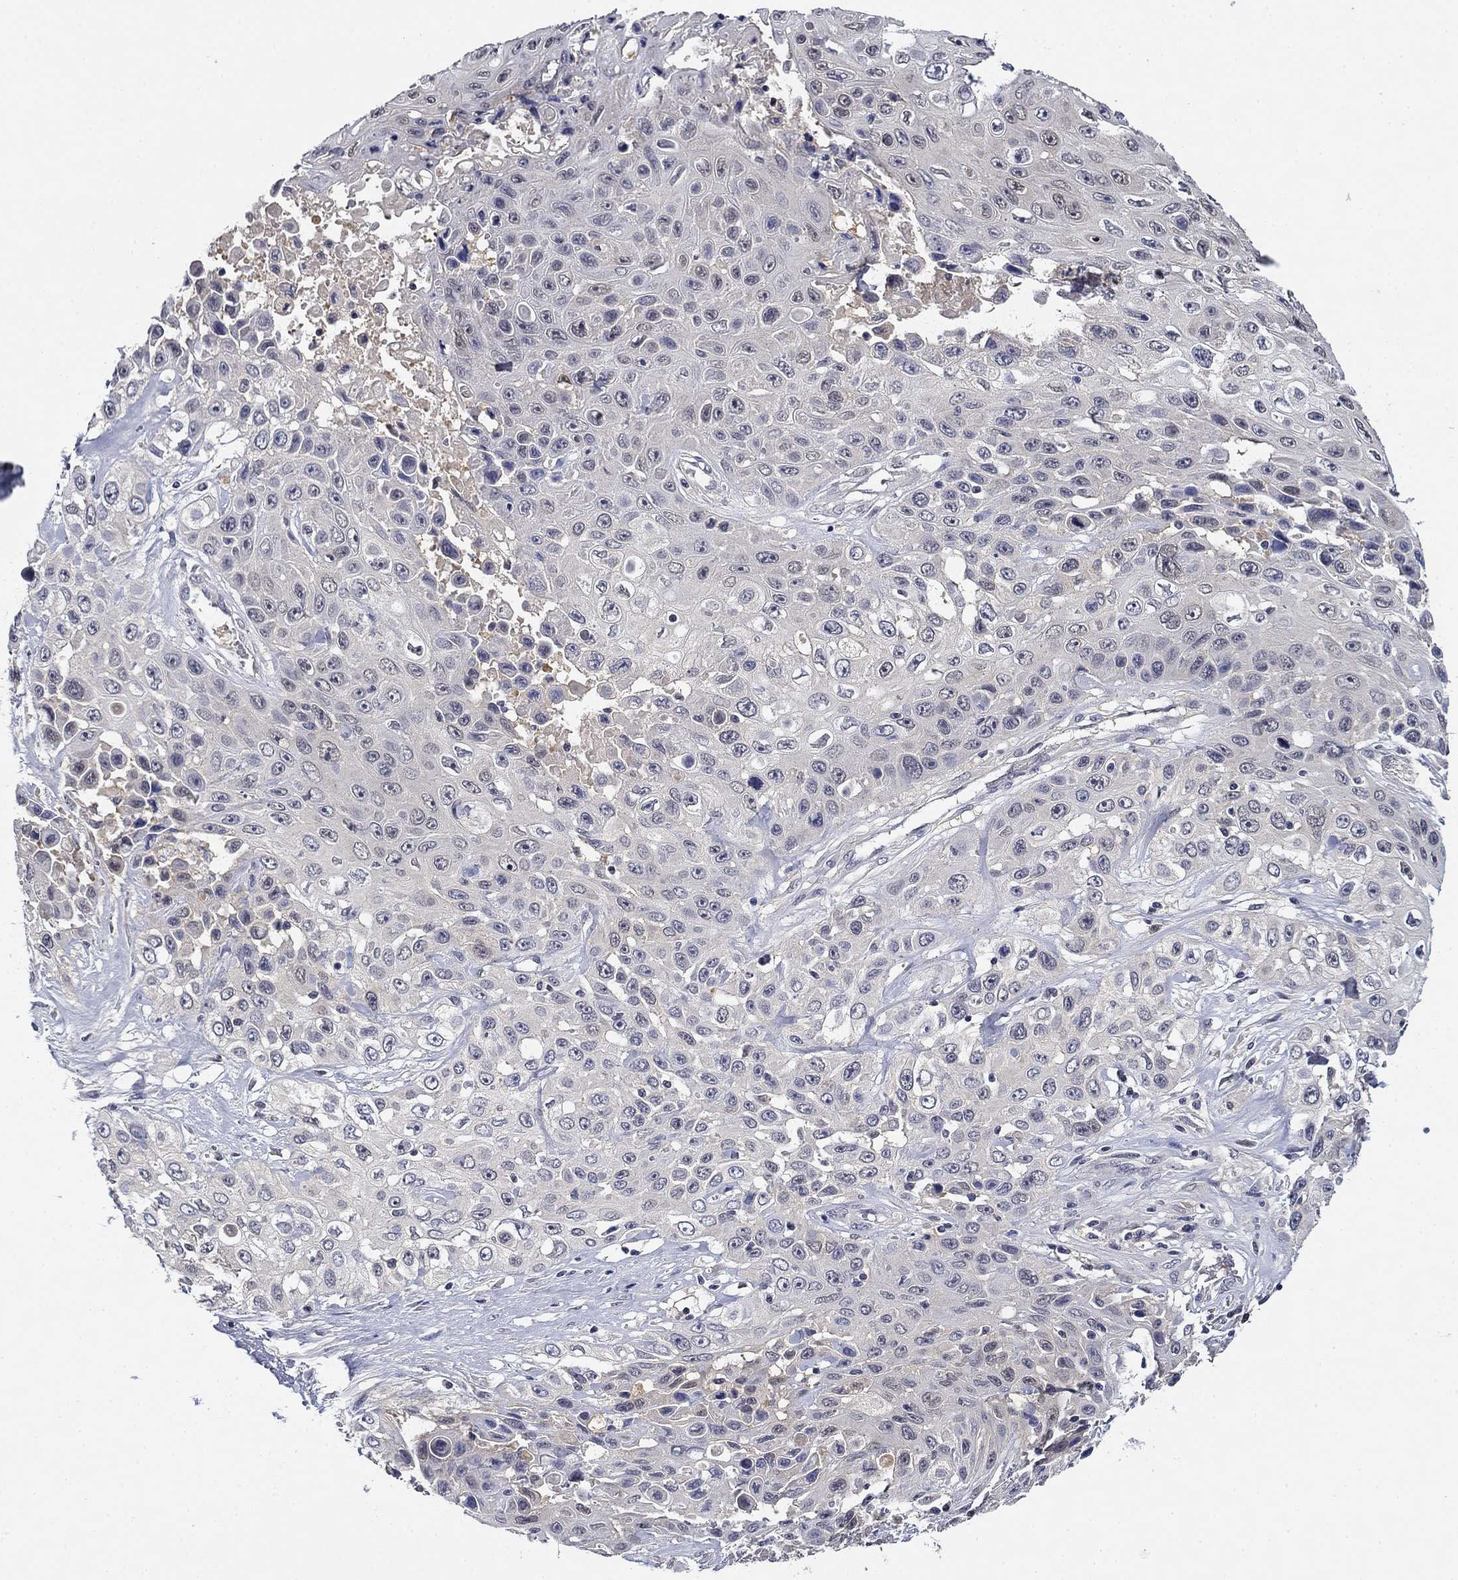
{"staining": {"intensity": "negative", "quantity": "none", "location": "none"}, "tissue": "skin cancer", "cell_type": "Tumor cells", "image_type": "cancer", "snomed": [{"axis": "morphology", "description": "Squamous cell carcinoma, NOS"}, {"axis": "topography", "description": "Skin"}], "caption": "IHC photomicrograph of neoplastic tissue: human skin cancer stained with DAB (3,3'-diaminobenzidine) displays no significant protein staining in tumor cells.", "gene": "DDTL", "patient": {"sex": "male", "age": 82}}